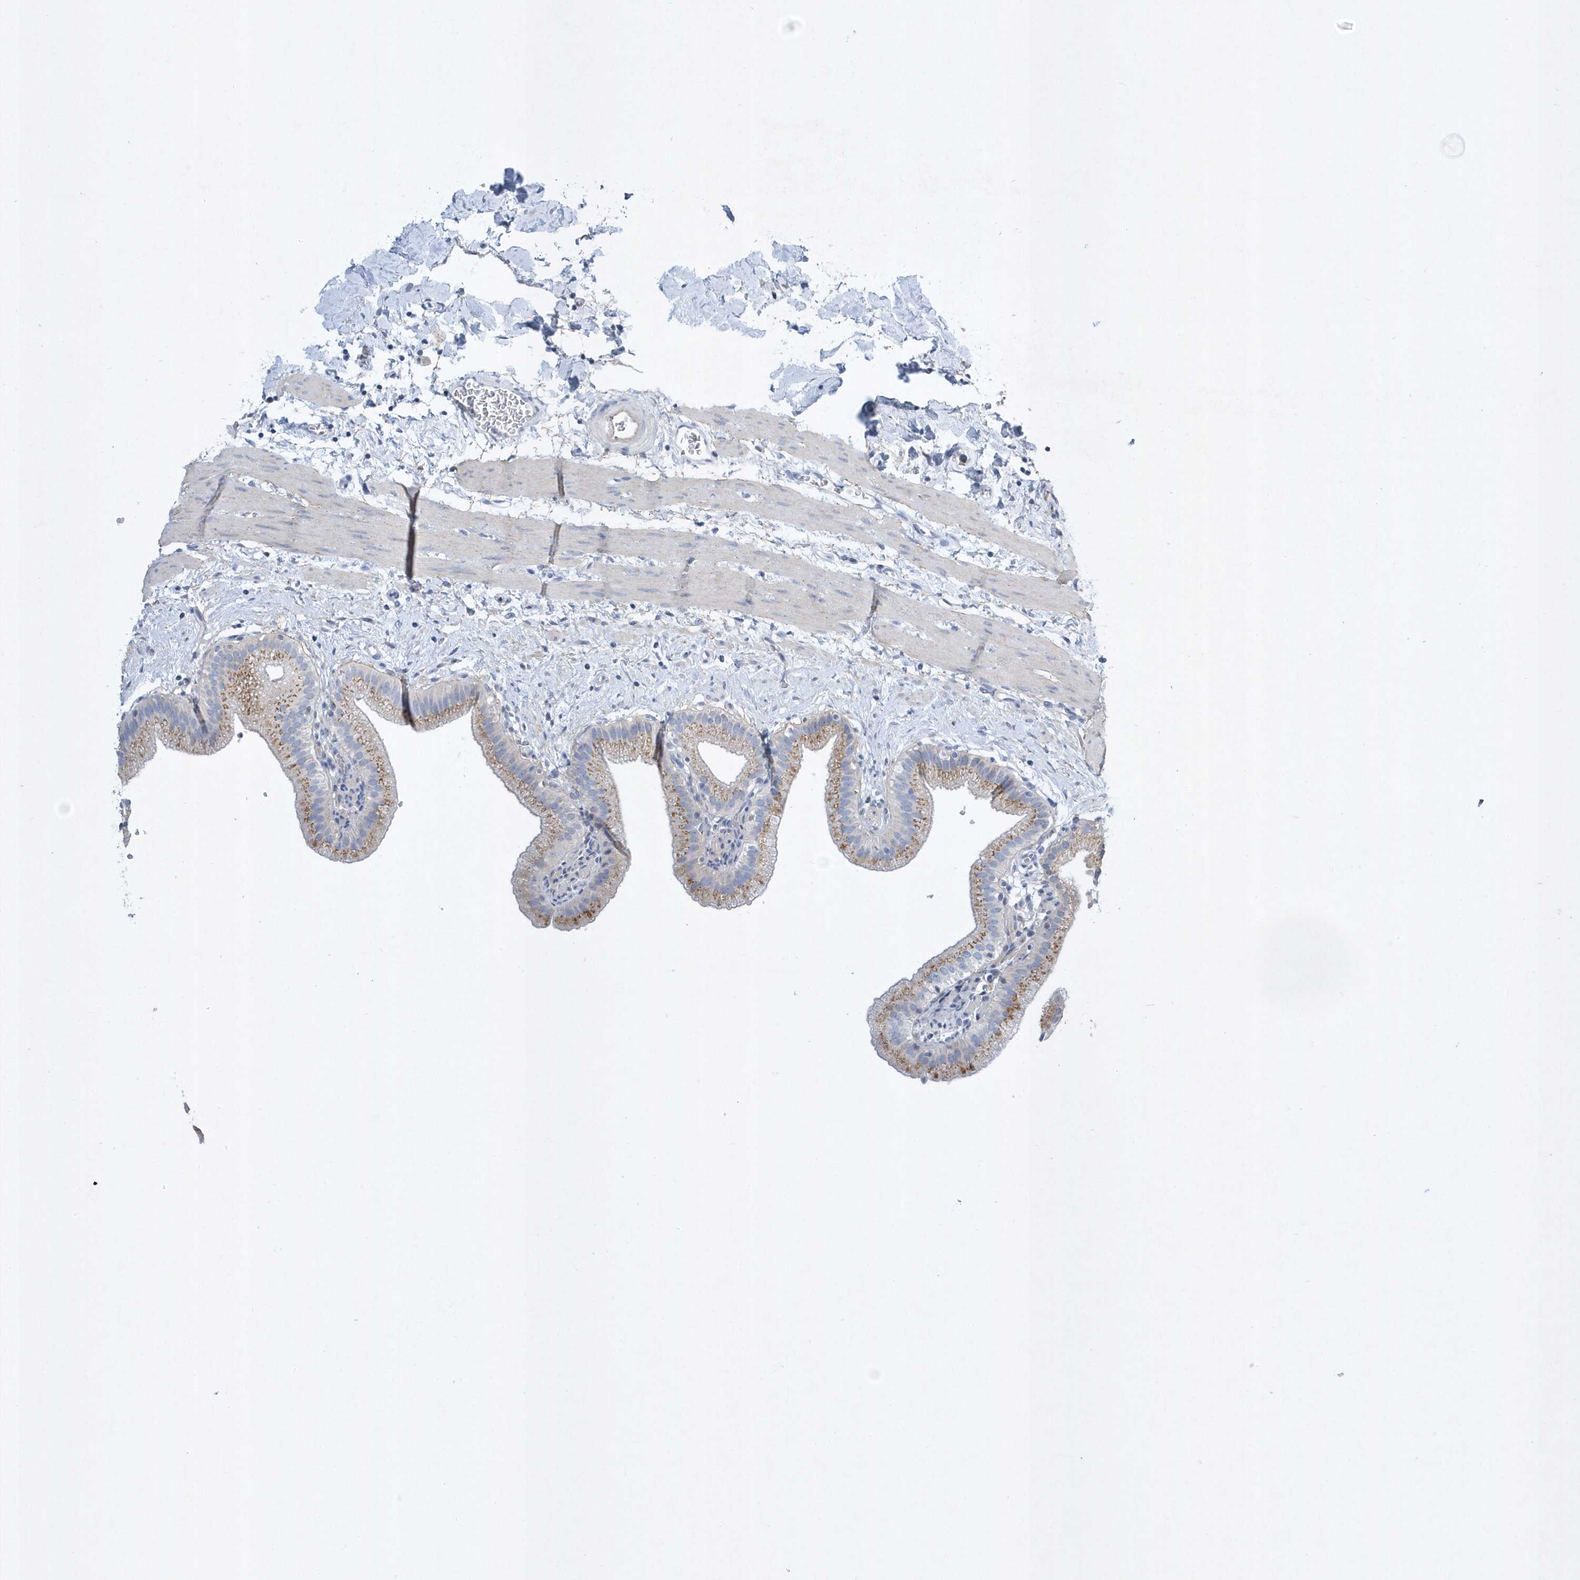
{"staining": {"intensity": "moderate", "quantity": ">75%", "location": "cytoplasmic/membranous"}, "tissue": "gallbladder", "cell_type": "Glandular cells", "image_type": "normal", "snomed": [{"axis": "morphology", "description": "Normal tissue, NOS"}, {"axis": "topography", "description": "Gallbladder"}], "caption": "Immunohistochemistry (IHC) (DAB (3,3'-diaminobenzidine)) staining of benign gallbladder reveals moderate cytoplasmic/membranous protein positivity in about >75% of glandular cells.", "gene": "SPATA18", "patient": {"sex": "male", "age": 55}}